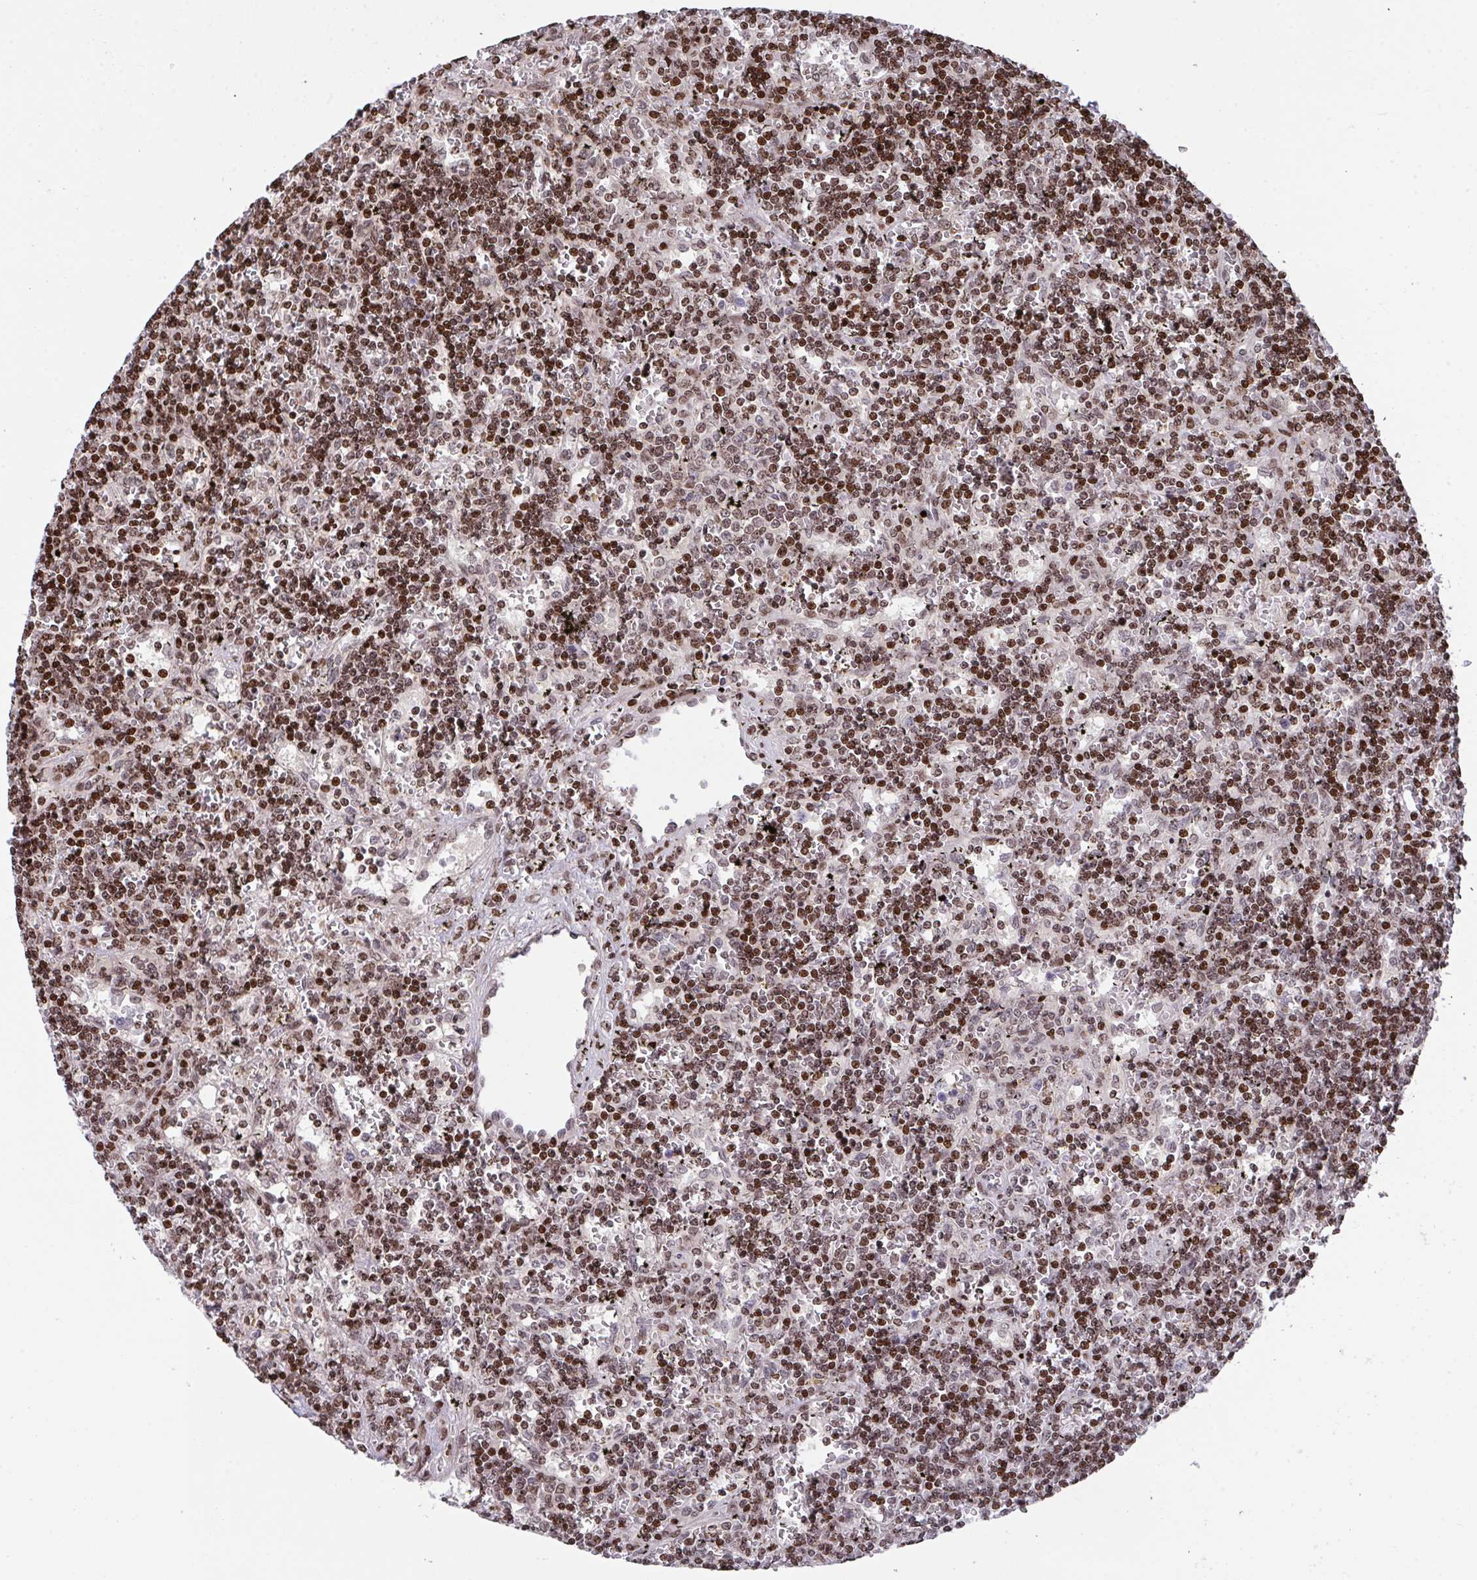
{"staining": {"intensity": "moderate", "quantity": ">75%", "location": "nuclear"}, "tissue": "lymphoma", "cell_type": "Tumor cells", "image_type": "cancer", "snomed": [{"axis": "morphology", "description": "Malignant lymphoma, non-Hodgkin's type, Low grade"}, {"axis": "topography", "description": "Spleen"}], "caption": "High-magnification brightfield microscopy of low-grade malignant lymphoma, non-Hodgkin's type stained with DAB (3,3'-diaminobenzidine) (brown) and counterstained with hematoxylin (blue). tumor cells exhibit moderate nuclear staining is appreciated in about>75% of cells.", "gene": "RAPGEF5", "patient": {"sex": "male", "age": 60}}